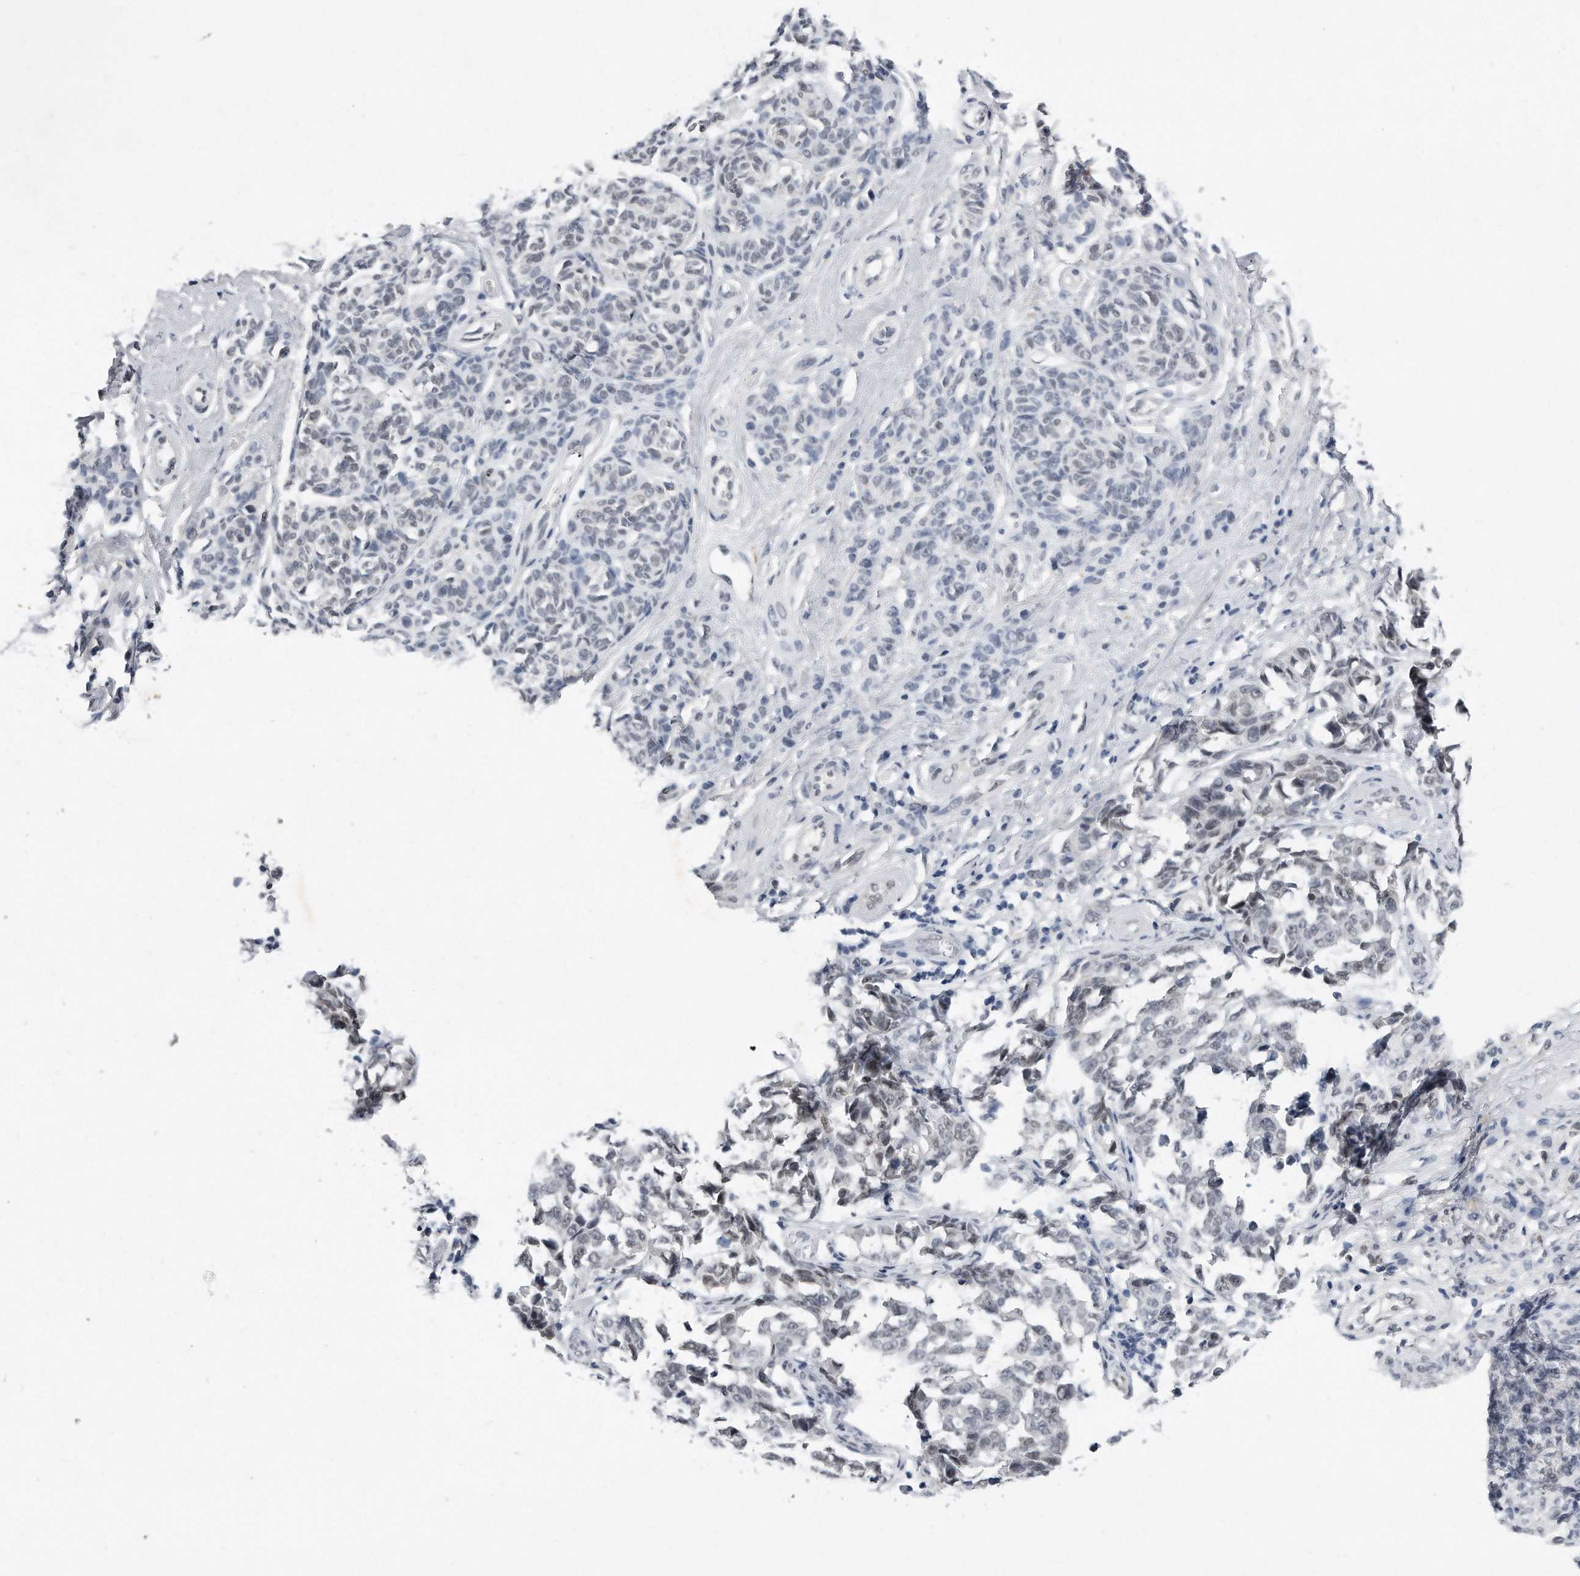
{"staining": {"intensity": "weak", "quantity": "<25%", "location": "nuclear"}, "tissue": "melanoma", "cell_type": "Tumor cells", "image_type": "cancer", "snomed": [{"axis": "morphology", "description": "Malignant melanoma, NOS"}, {"axis": "topography", "description": "Skin"}], "caption": "There is no significant staining in tumor cells of malignant melanoma.", "gene": "CTBP2", "patient": {"sex": "female", "age": 64}}